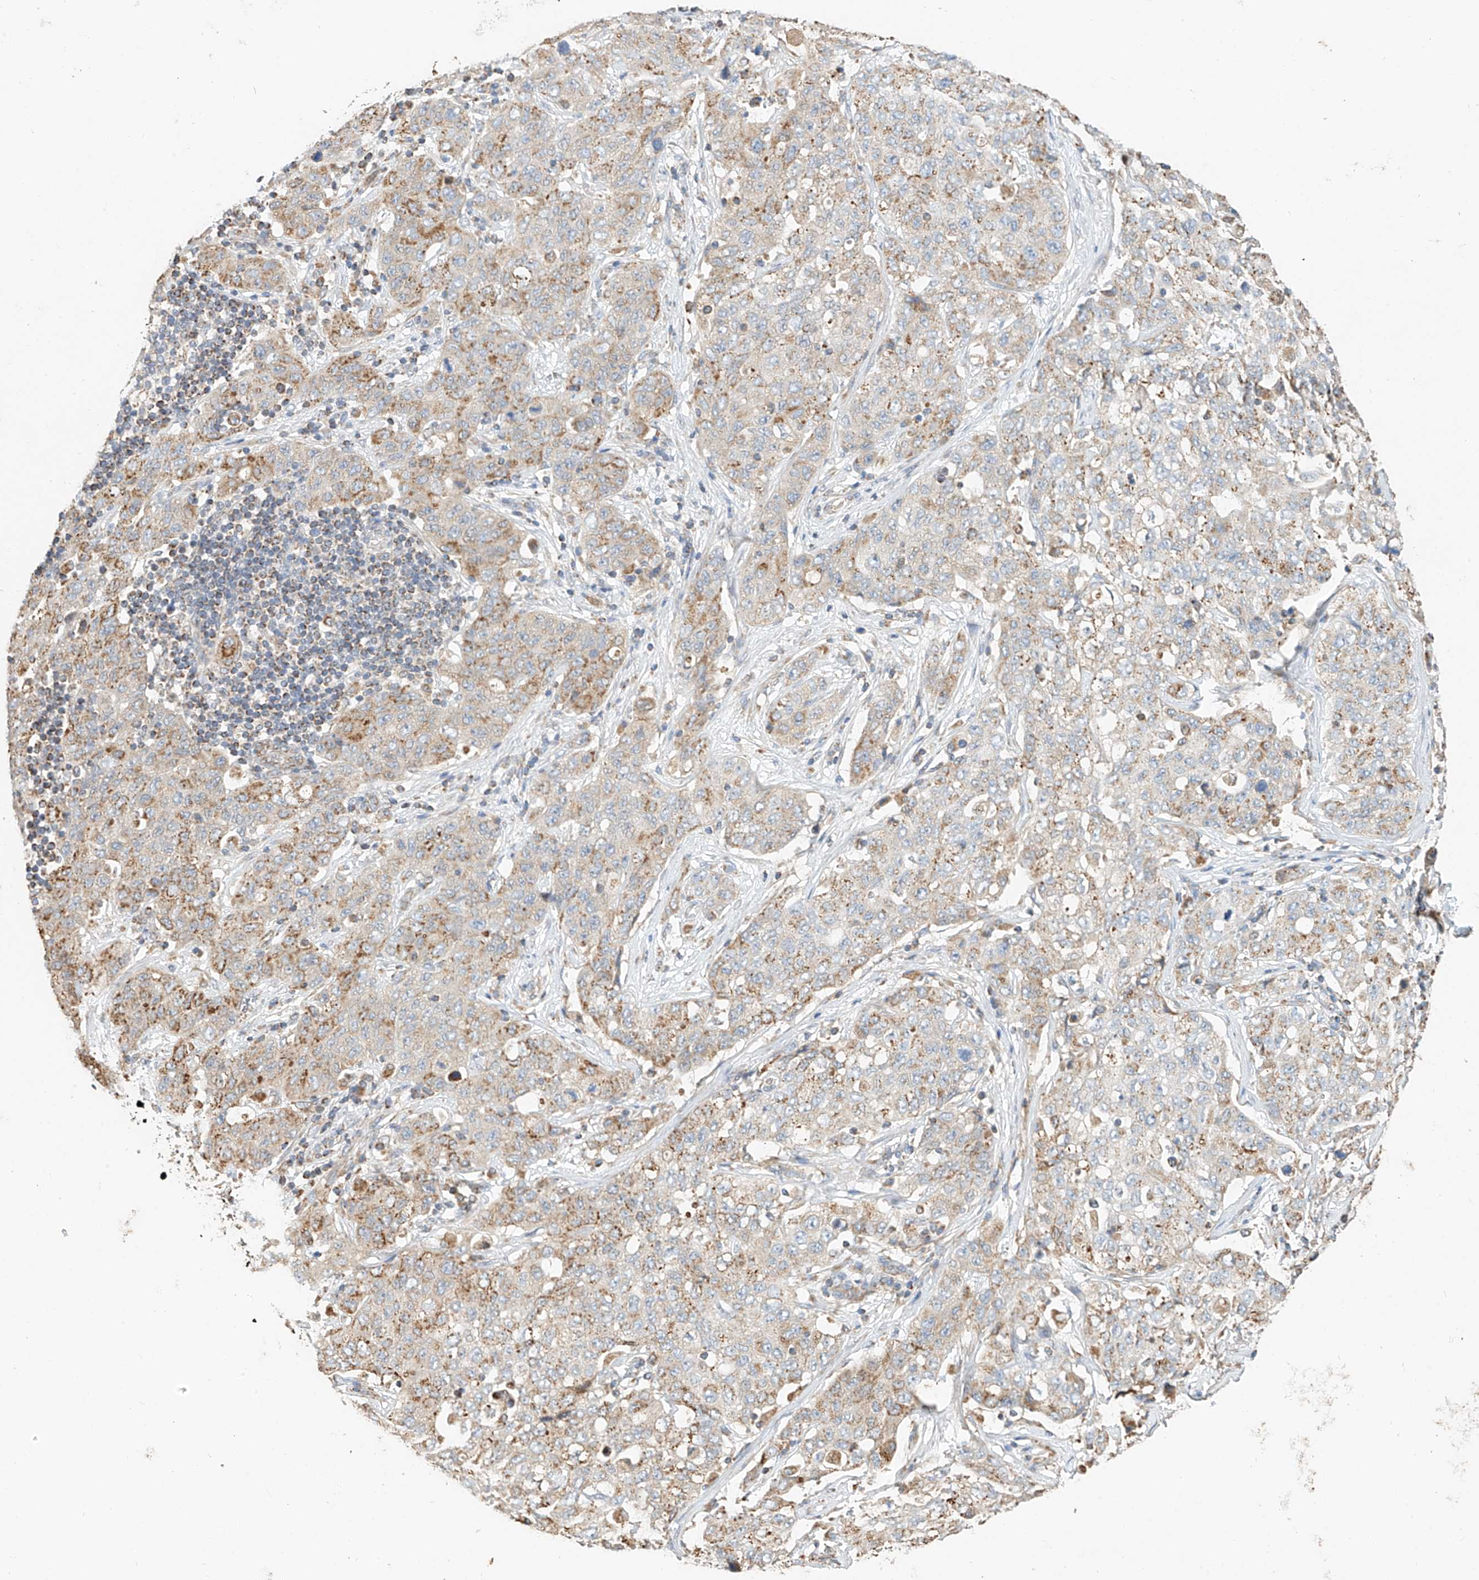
{"staining": {"intensity": "moderate", "quantity": "25%-75%", "location": "cytoplasmic/membranous"}, "tissue": "stomach cancer", "cell_type": "Tumor cells", "image_type": "cancer", "snomed": [{"axis": "morphology", "description": "Normal tissue, NOS"}, {"axis": "morphology", "description": "Adenocarcinoma, NOS"}, {"axis": "topography", "description": "Lymph node"}, {"axis": "topography", "description": "Stomach"}], "caption": "The photomicrograph shows immunohistochemical staining of stomach cancer. There is moderate cytoplasmic/membranous staining is seen in about 25%-75% of tumor cells.", "gene": "YIPF7", "patient": {"sex": "male", "age": 48}}